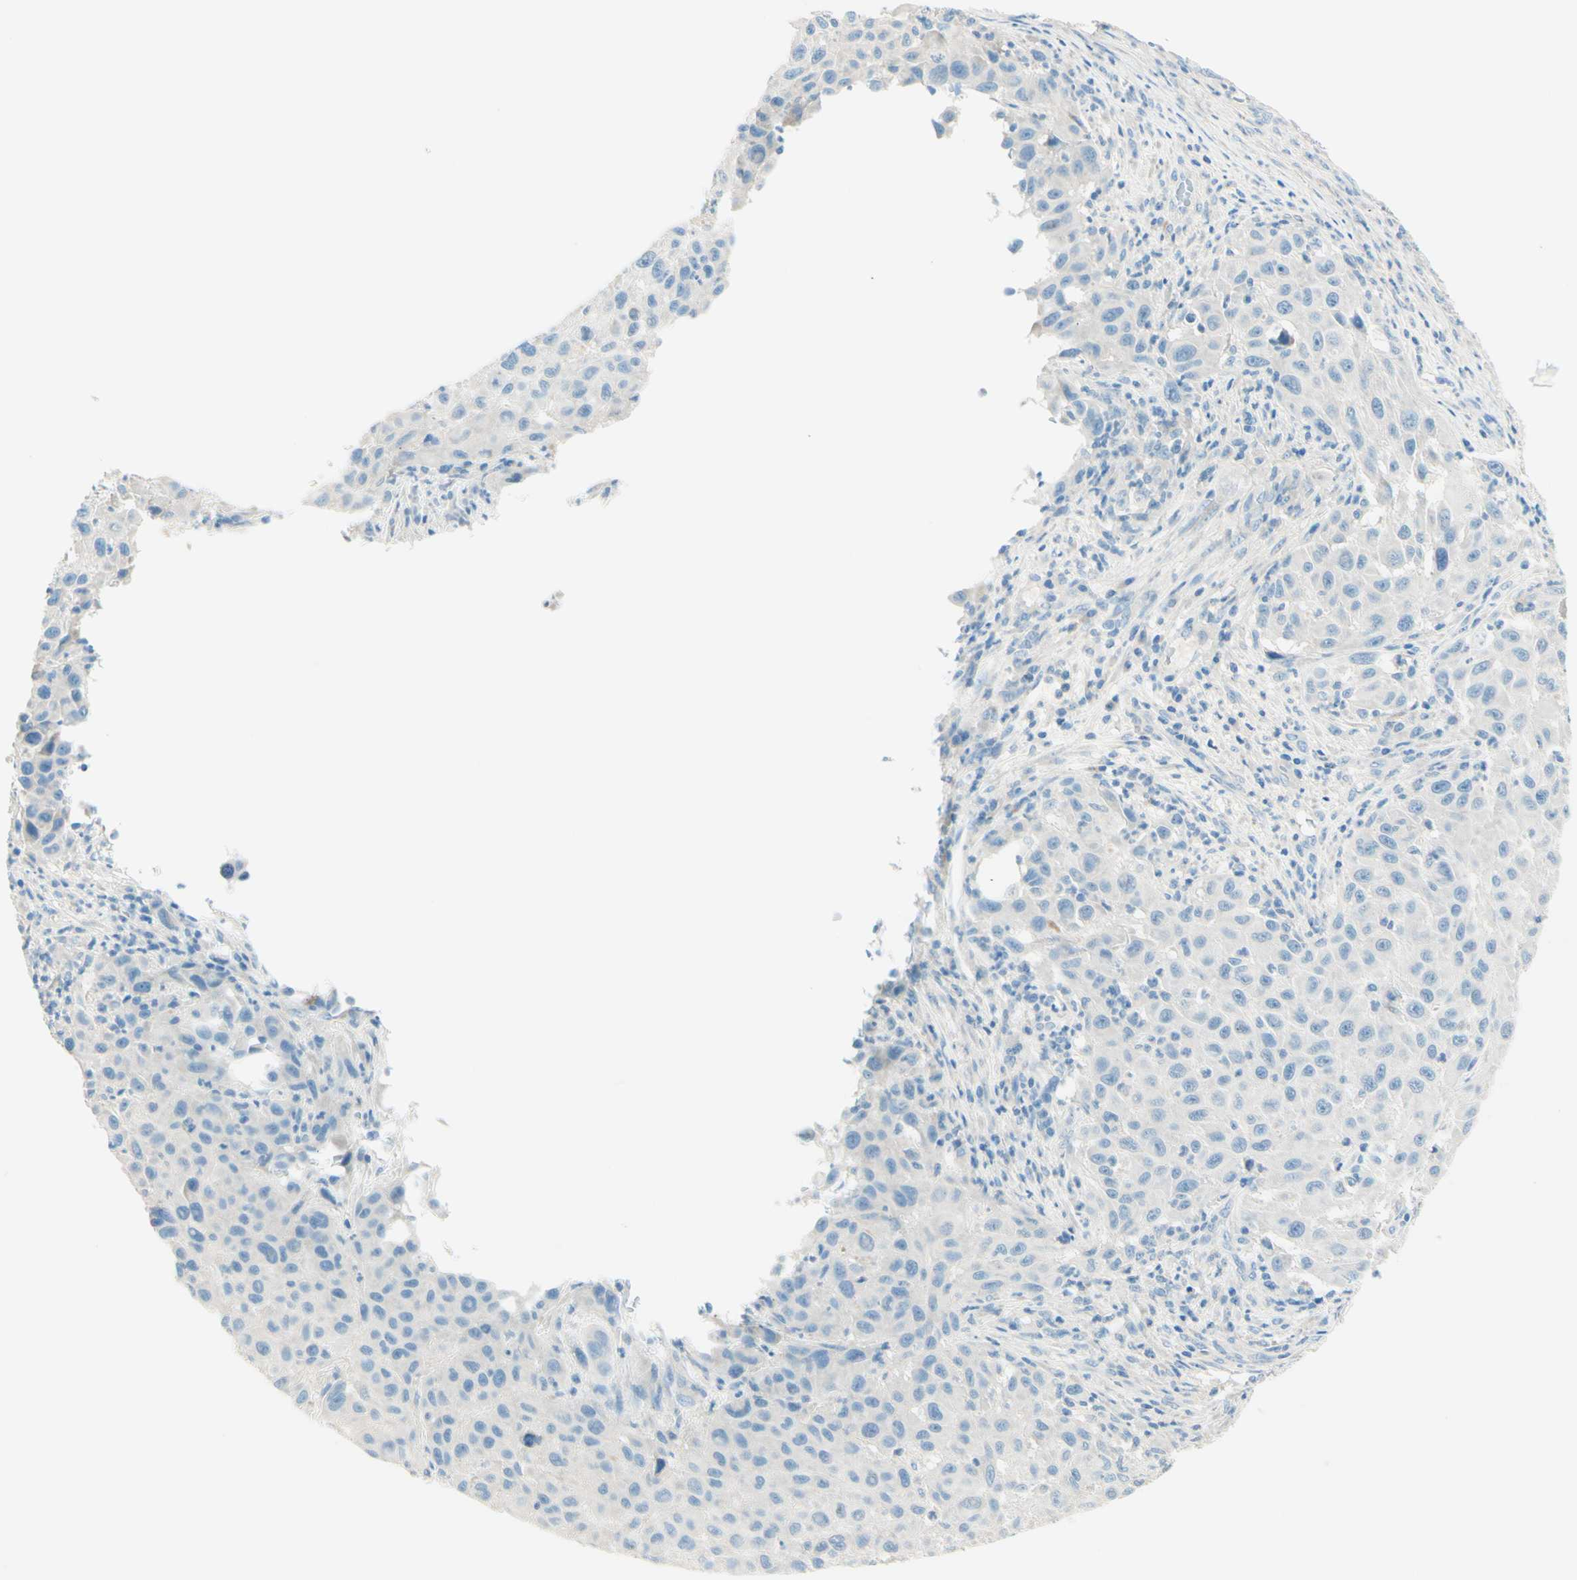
{"staining": {"intensity": "negative", "quantity": "none", "location": "none"}, "tissue": "melanoma", "cell_type": "Tumor cells", "image_type": "cancer", "snomed": [{"axis": "morphology", "description": "Malignant melanoma, Metastatic site"}, {"axis": "topography", "description": "Lymph node"}], "caption": "Melanoma was stained to show a protein in brown. There is no significant expression in tumor cells.", "gene": "NCBP2L", "patient": {"sex": "male", "age": 61}}